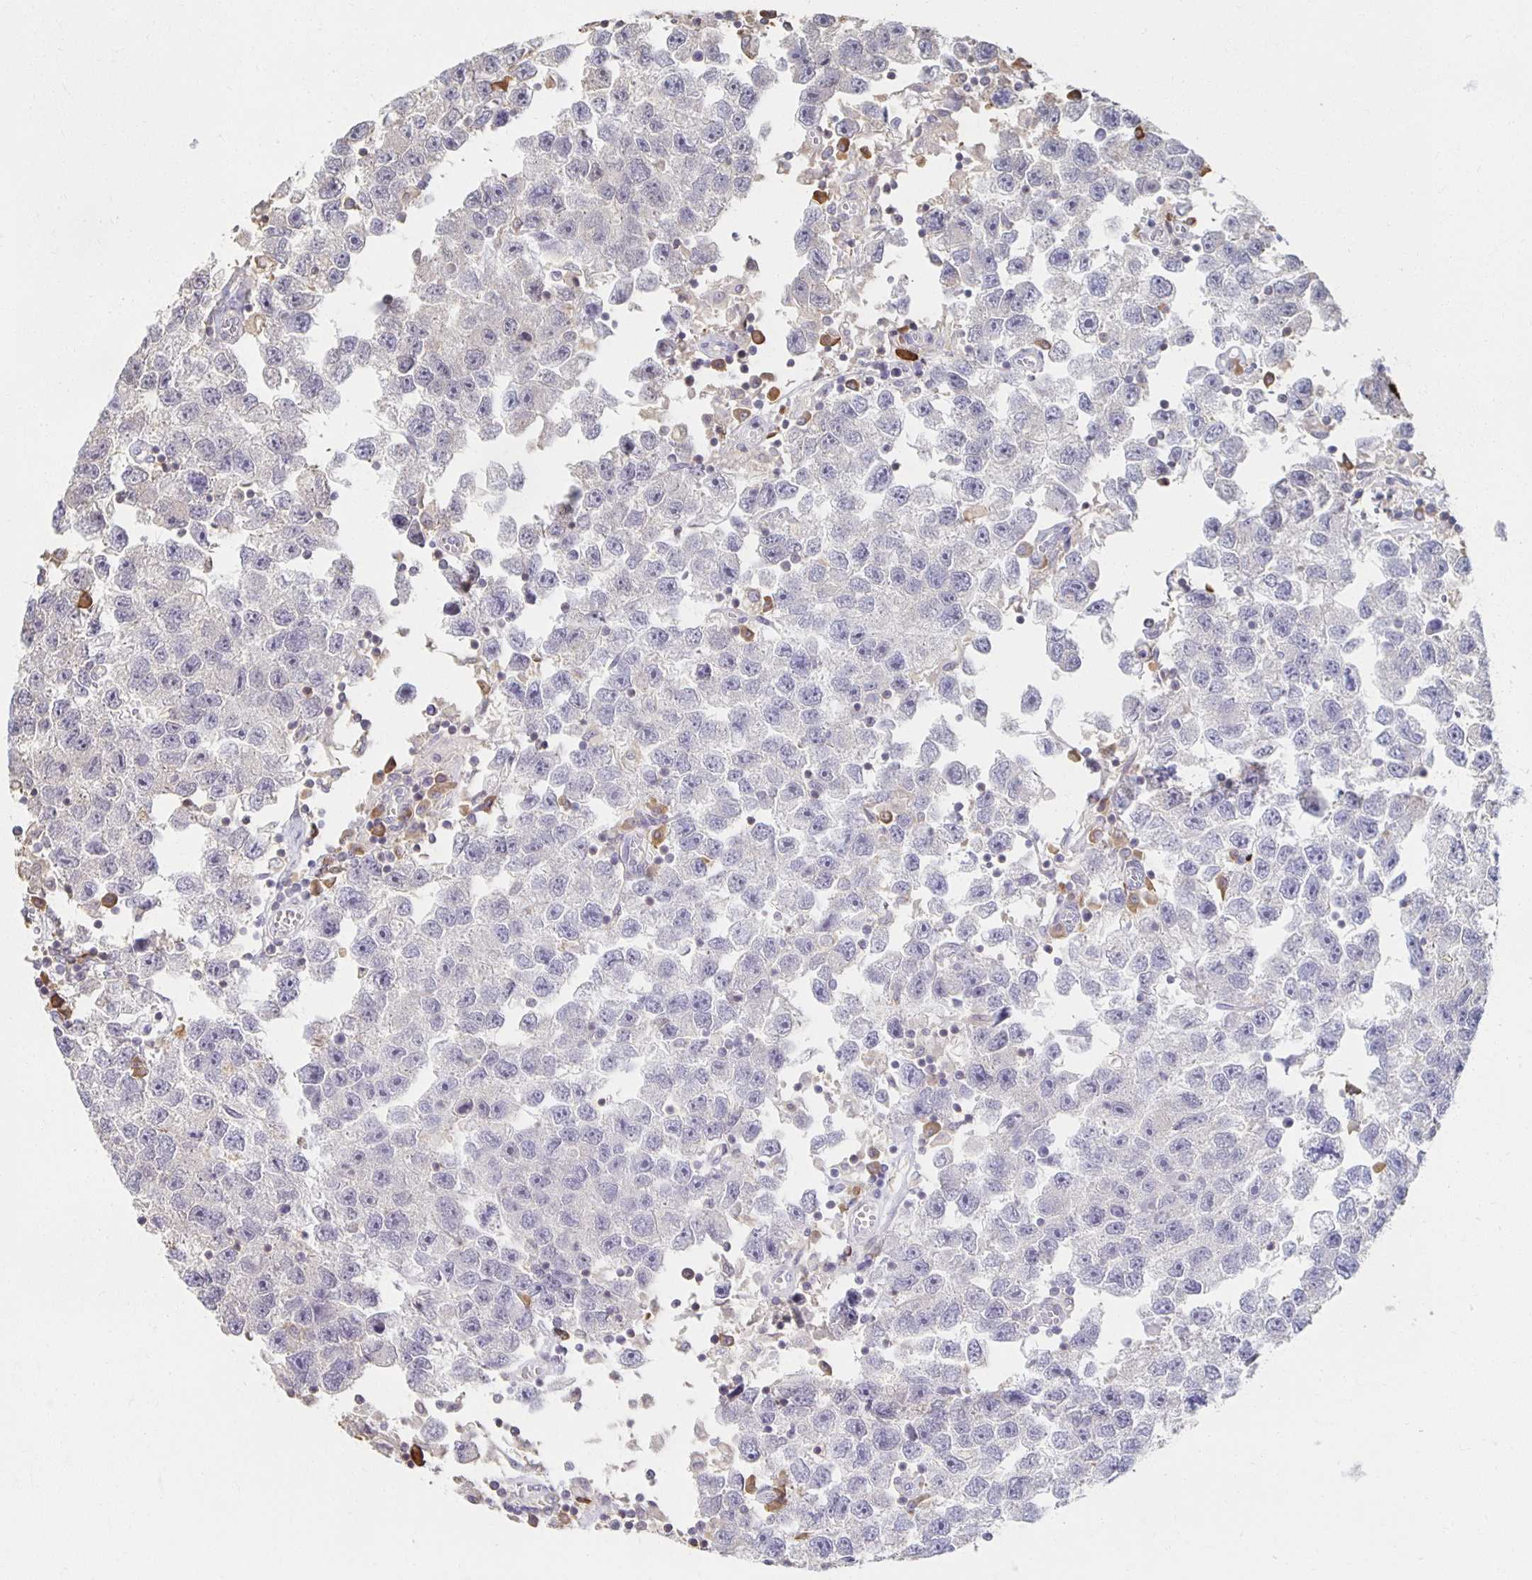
{"staining": {"intensity": "negative", "quantity": "none", "location": "none"}, "tissue": "testis cancer", "cell_type": "Tumor cells", "image_type": "cancer", "snomed": [{"axis": "morphology", "description": "Seminoma, NOS"}, {"axis": "topography", "description": "Testis"}], "caption": "The photomicrograph shows no significant expression in tumor cells of testis cancer (seminoma). Brightfield microscopy of immunohistochemistry (IHC) stained with DAB (brown) and hematoxylin (blue), captured at high magnification.", "gene": "ZNF692", "patient": {"sex": "male", "age": 26}}